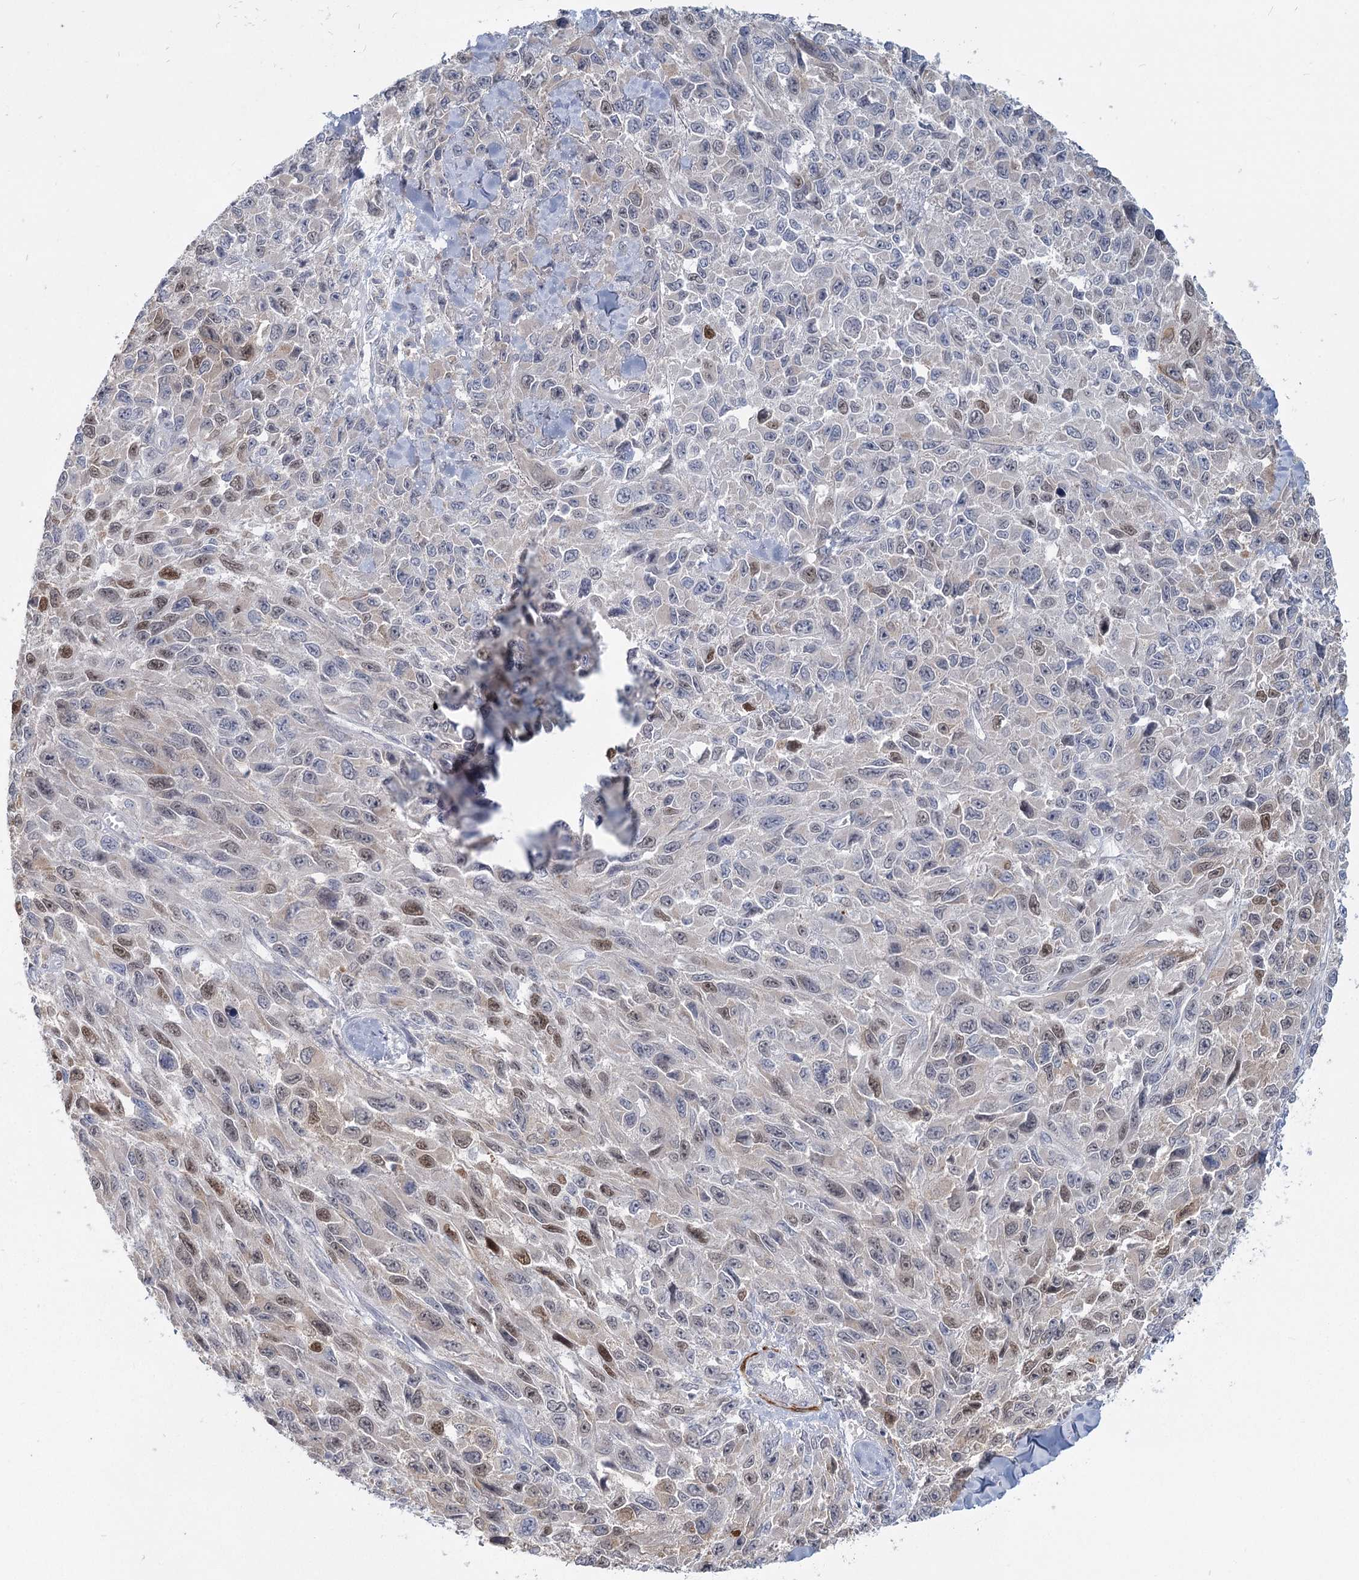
{"staining": {"intensity": "moderate", "quantity": "<25%", "location": "cytoplasmic/membranous,nuclear"}, "tissue": "melanoma", "cell_type": "Tumor cells", "image_type": "cancer", "snomed": [{"axis": "morphology", "description": "Malignant melanoma, NOS"}, {"axis": "topography", "description": "Skin"}], "caption": "Protein expression analysis of melanoma exhibits moderate cytoplasmic/membranous and nuclear positivity in approximately <25% of tumor cells. (brown staining indicates protein expression, while blue staining denotes nuclei).", "gene": "USP11", "patient": {"sex": "female", "age": 96}}